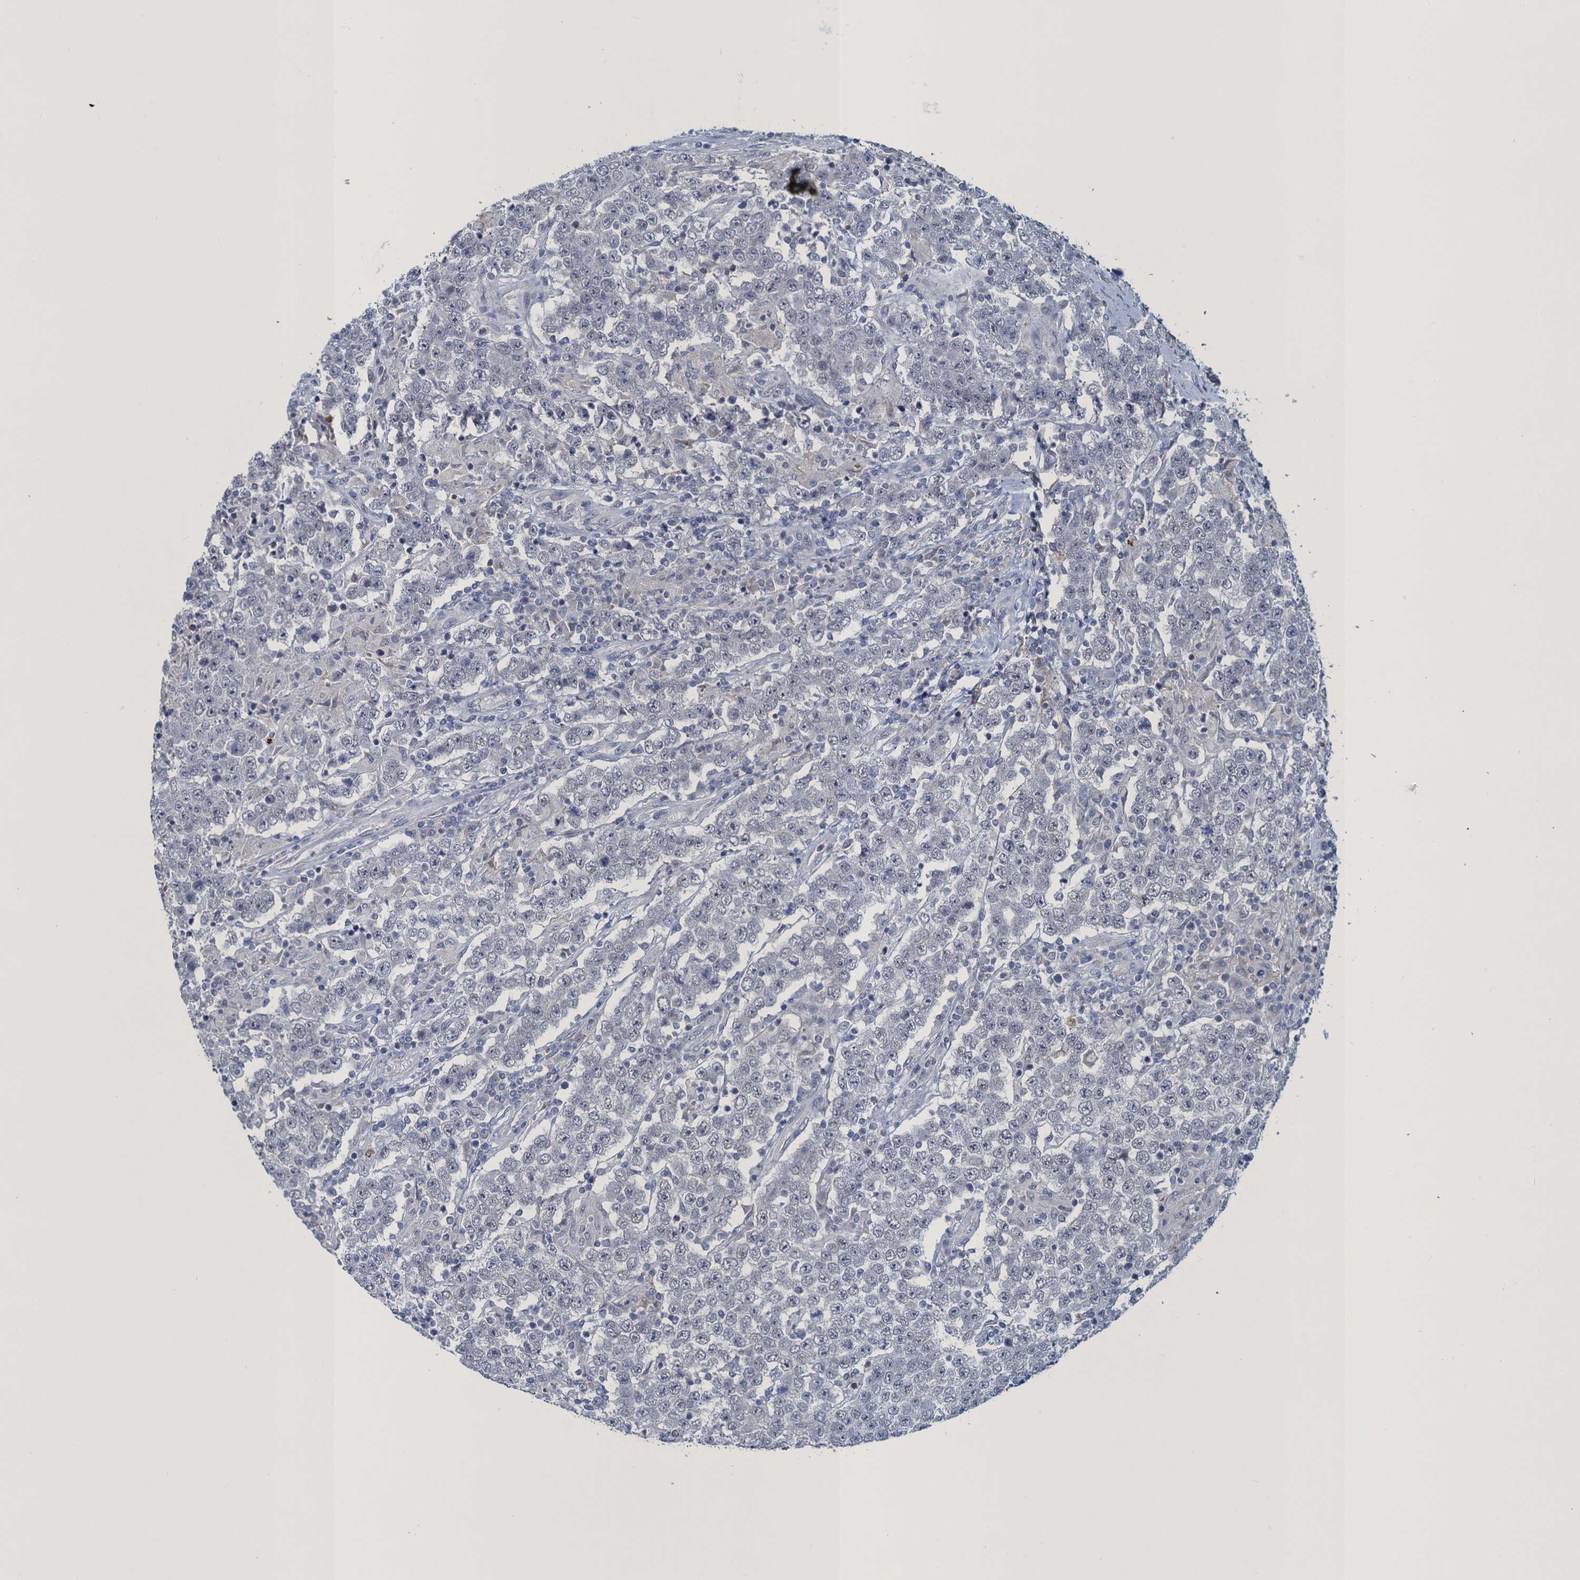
{"staining": {"intensity": "negative", "quantity": "none", "location": "none"}, "tissue": "testis cancer", "cell_type": "Tumor cells", "image_type": "cancer", "snomed": [{"axis": "morphology", "description": "Normal tissue, NOS"}, {"axis": "morphology", "description": "Urothelial carcinoma, High grade"}, {"axis": "morphology", "description": "Seminoma, NOS"}, {"axis": "morphology", "description": "Carcinoma, Embryonal, NOS"}, {"axis": "topography", "description": "Urinary bladder"}, {"axis": "topography", "description": "Testis"}], "caption": "Immunohistochemistry (IHC) image of neoplastic tissue: human testis cancer stained with DAB (3,3'-diaminobenzidine) displays no significant protein staining in tumor cells.", "gene": "ATOSA", "patient": {"sex": "male", "age": 41}}